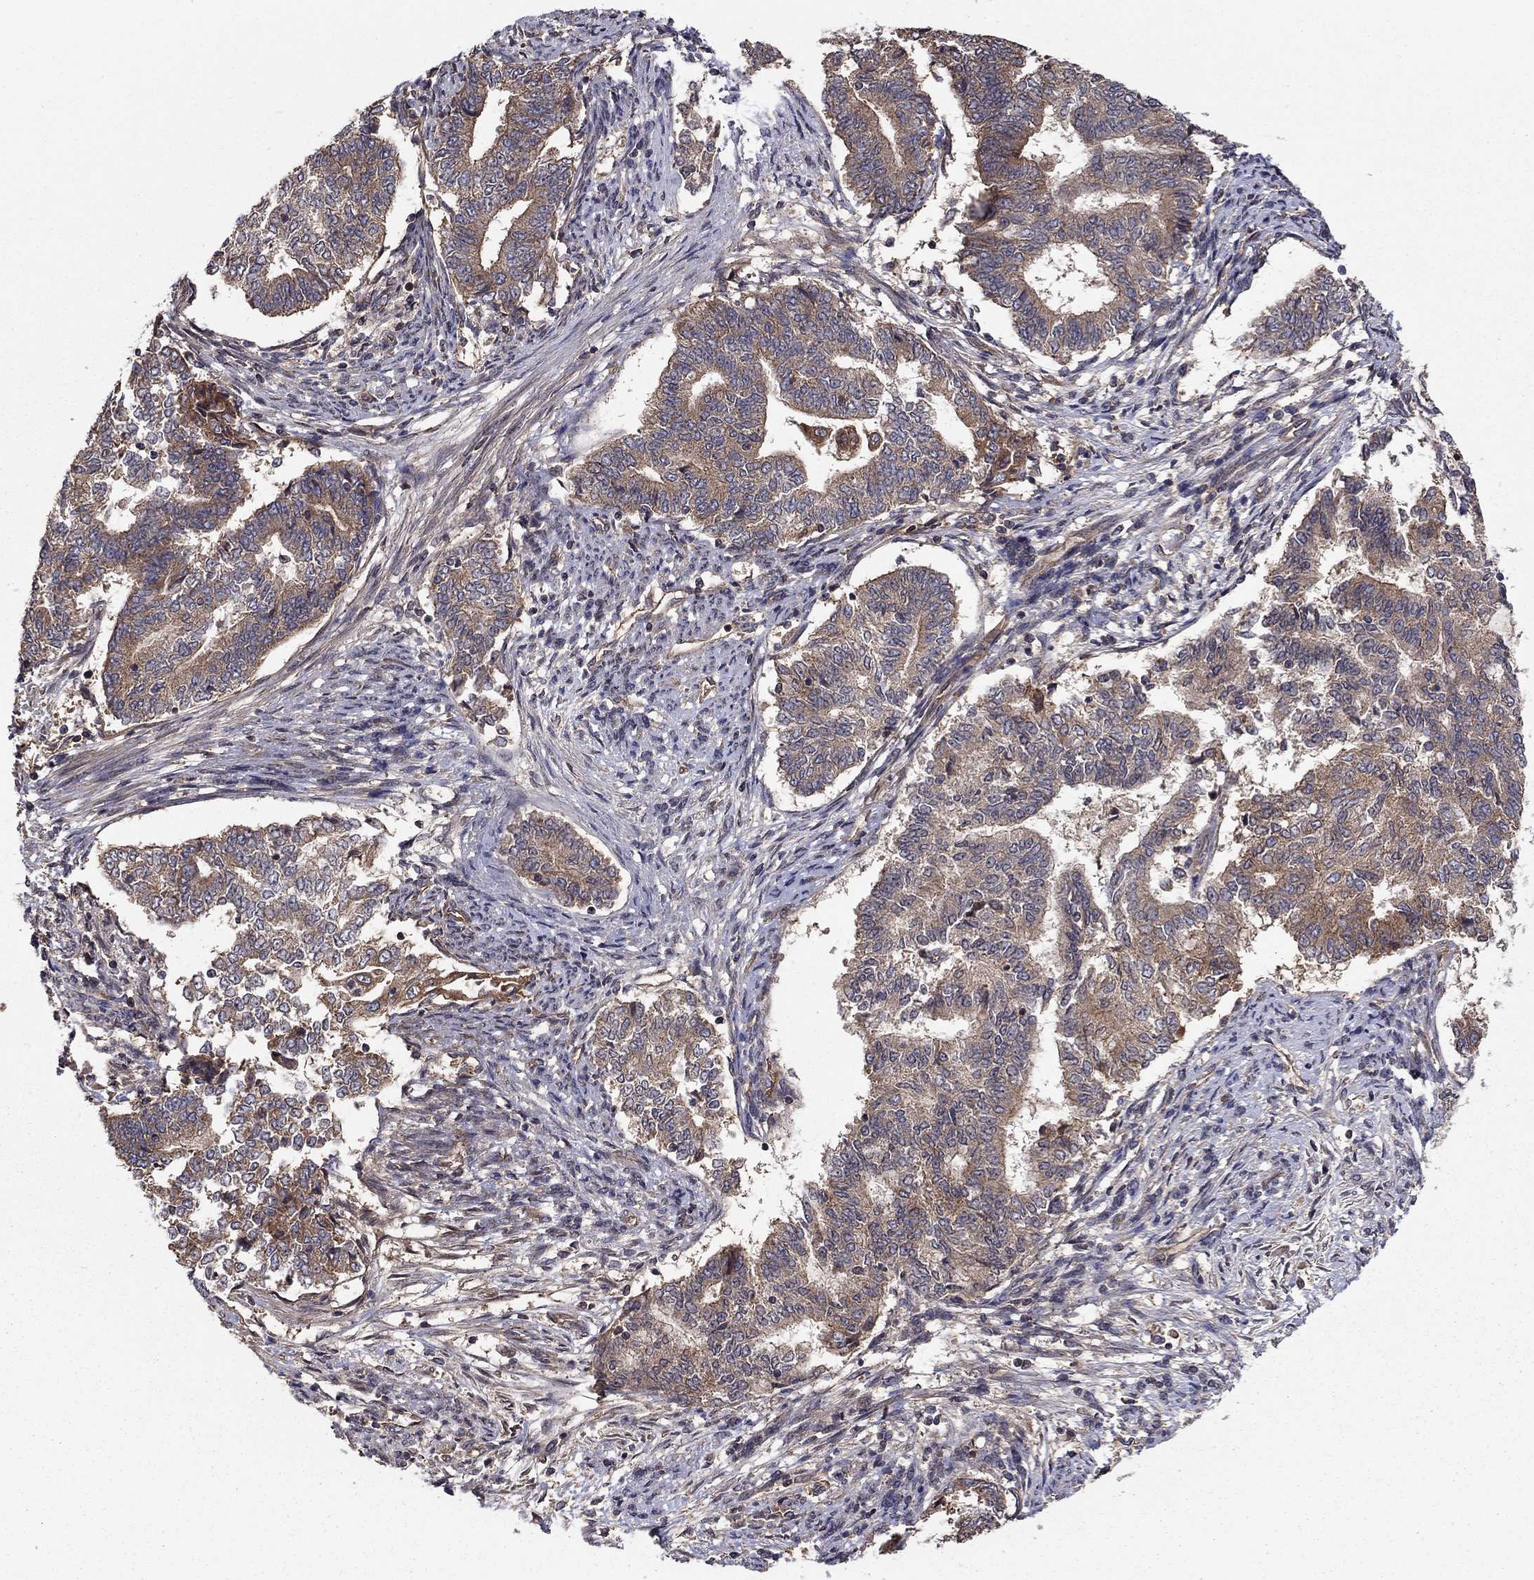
{"staining": {"intensity": "strong", "quantity": "<25%", "location": "cytoplasmic/membranous"}, "tissue": "endometrial cancer", "cell_type": "Tumor cells", "image_type": "cancer", "snomed": [{"axis": "morphology", "description": "Adenocarcinoma, NOS"}, {"axis": "topography", "description": "Endometrium"}], "caption": "Tumor cells reveal medium levels of strong cytoplasmic/membranous expression in about <25% of cells in human endometrial adenocarcinoma. (brown staining indicates protein expression, while blue staining denotes nuclei).", "gene": "BMERB1", "patient": {"sex": "female", "age": 65}}